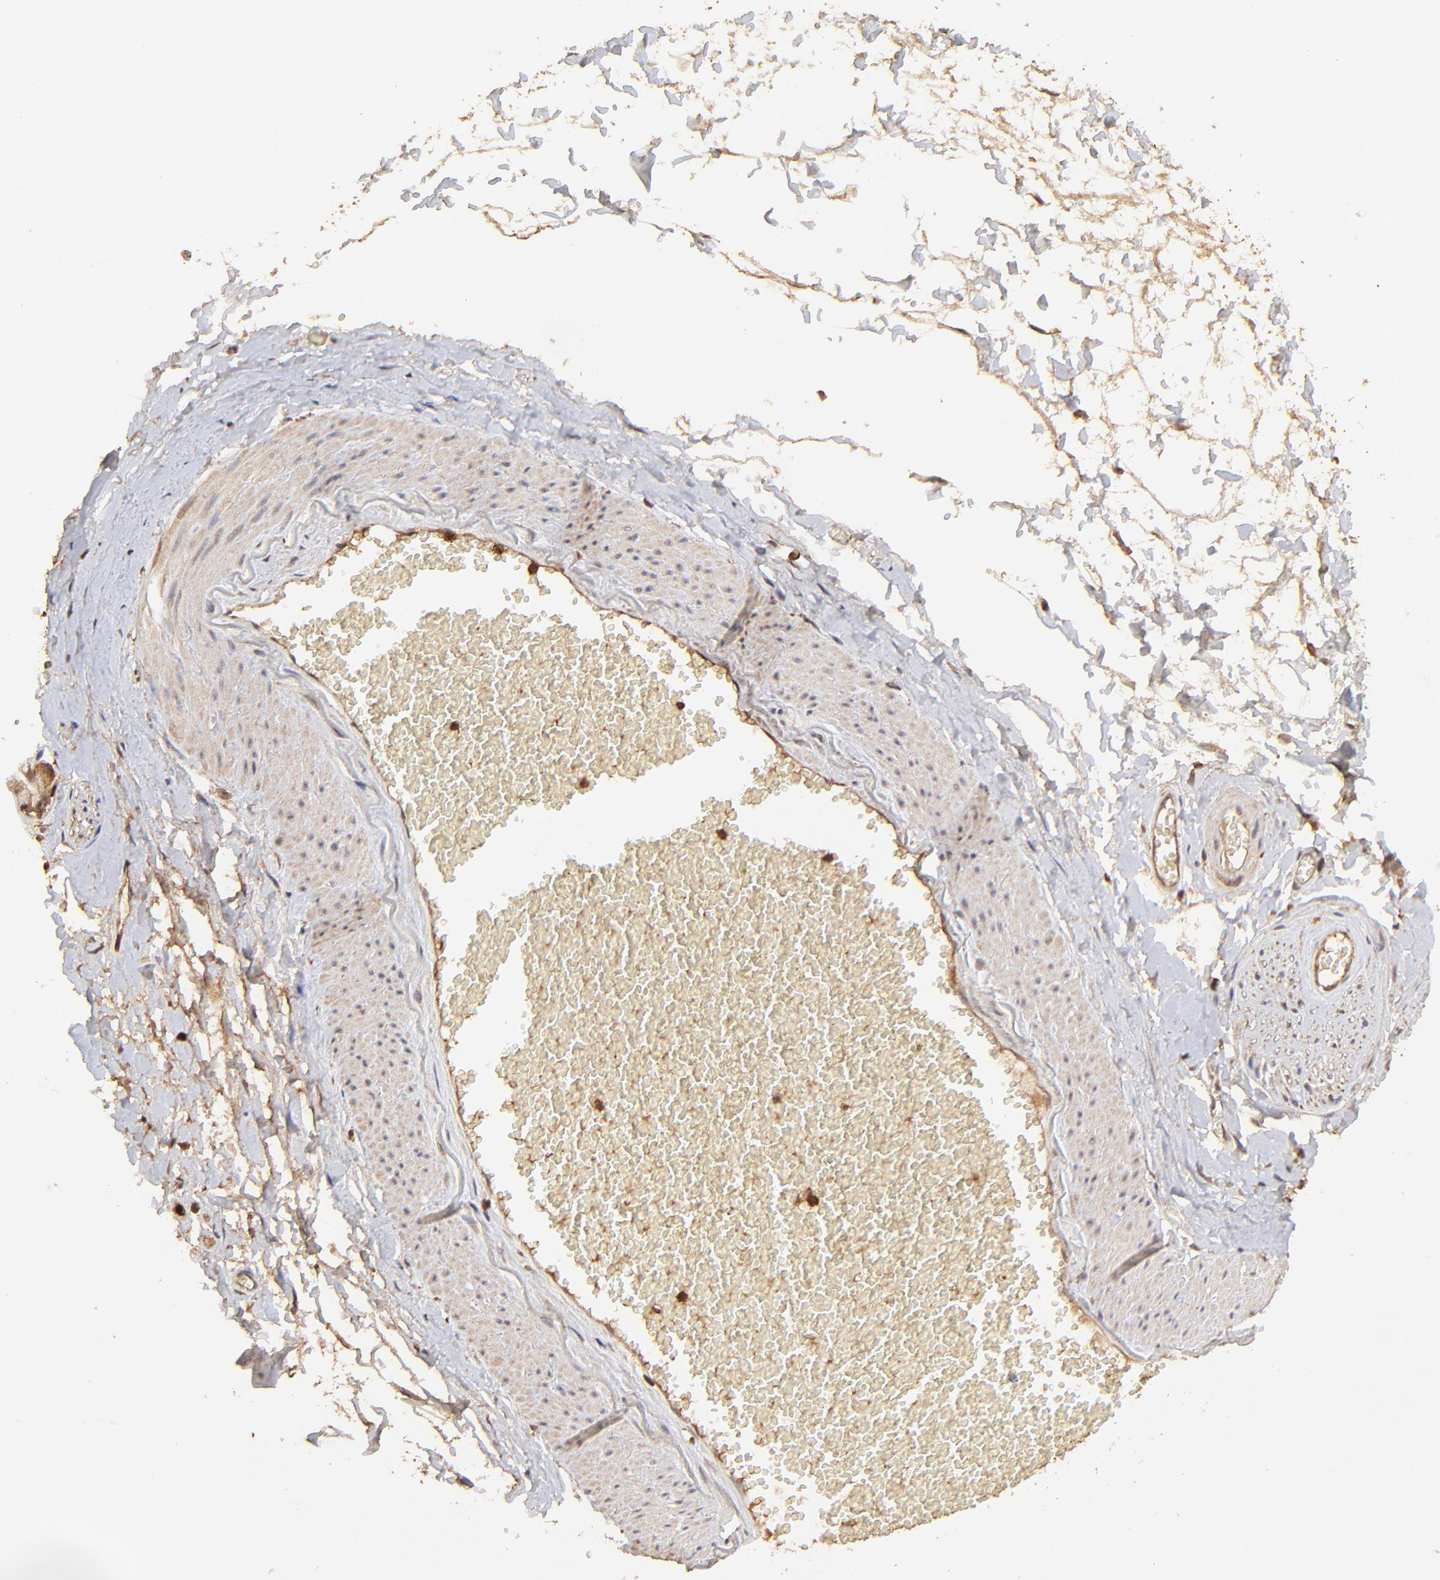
{"staining": {"intensity": "weak", "quantity": ">75%", "location": "cytoplasmic/membranous"}, "tissue": "adipose tissue", "cell_type": "Adipocytes", "image_type": "normal", "snomed": [{"axis": "morphology", "description": "Normal tissue, NOS"}, {"axis": "morphology", "description": "Inflammation, NOS"}, {"axis": "topography", "description": "Salivary gland"}, {"axis": "topography", "description": "Peripheral nerve tissue"}], "caption": "High-magnification brightfield microscopy of normal adipose tissue stained with DAB (3,3'-diaminobenzidine) (brown) and counterstained with hematoxylin (blue). adipocytes exhibit weak cytoplasmic/membranous expression is present in approximately>75% of cells. The protein of interest is stained brown, and the nuclei are stained in blue (DAB (3,3'-diaminobenzidine) IHC with brightfield microscopy, high magnification).", "gene": "STON2", "patient": {"sex": "female", "age": 75}}